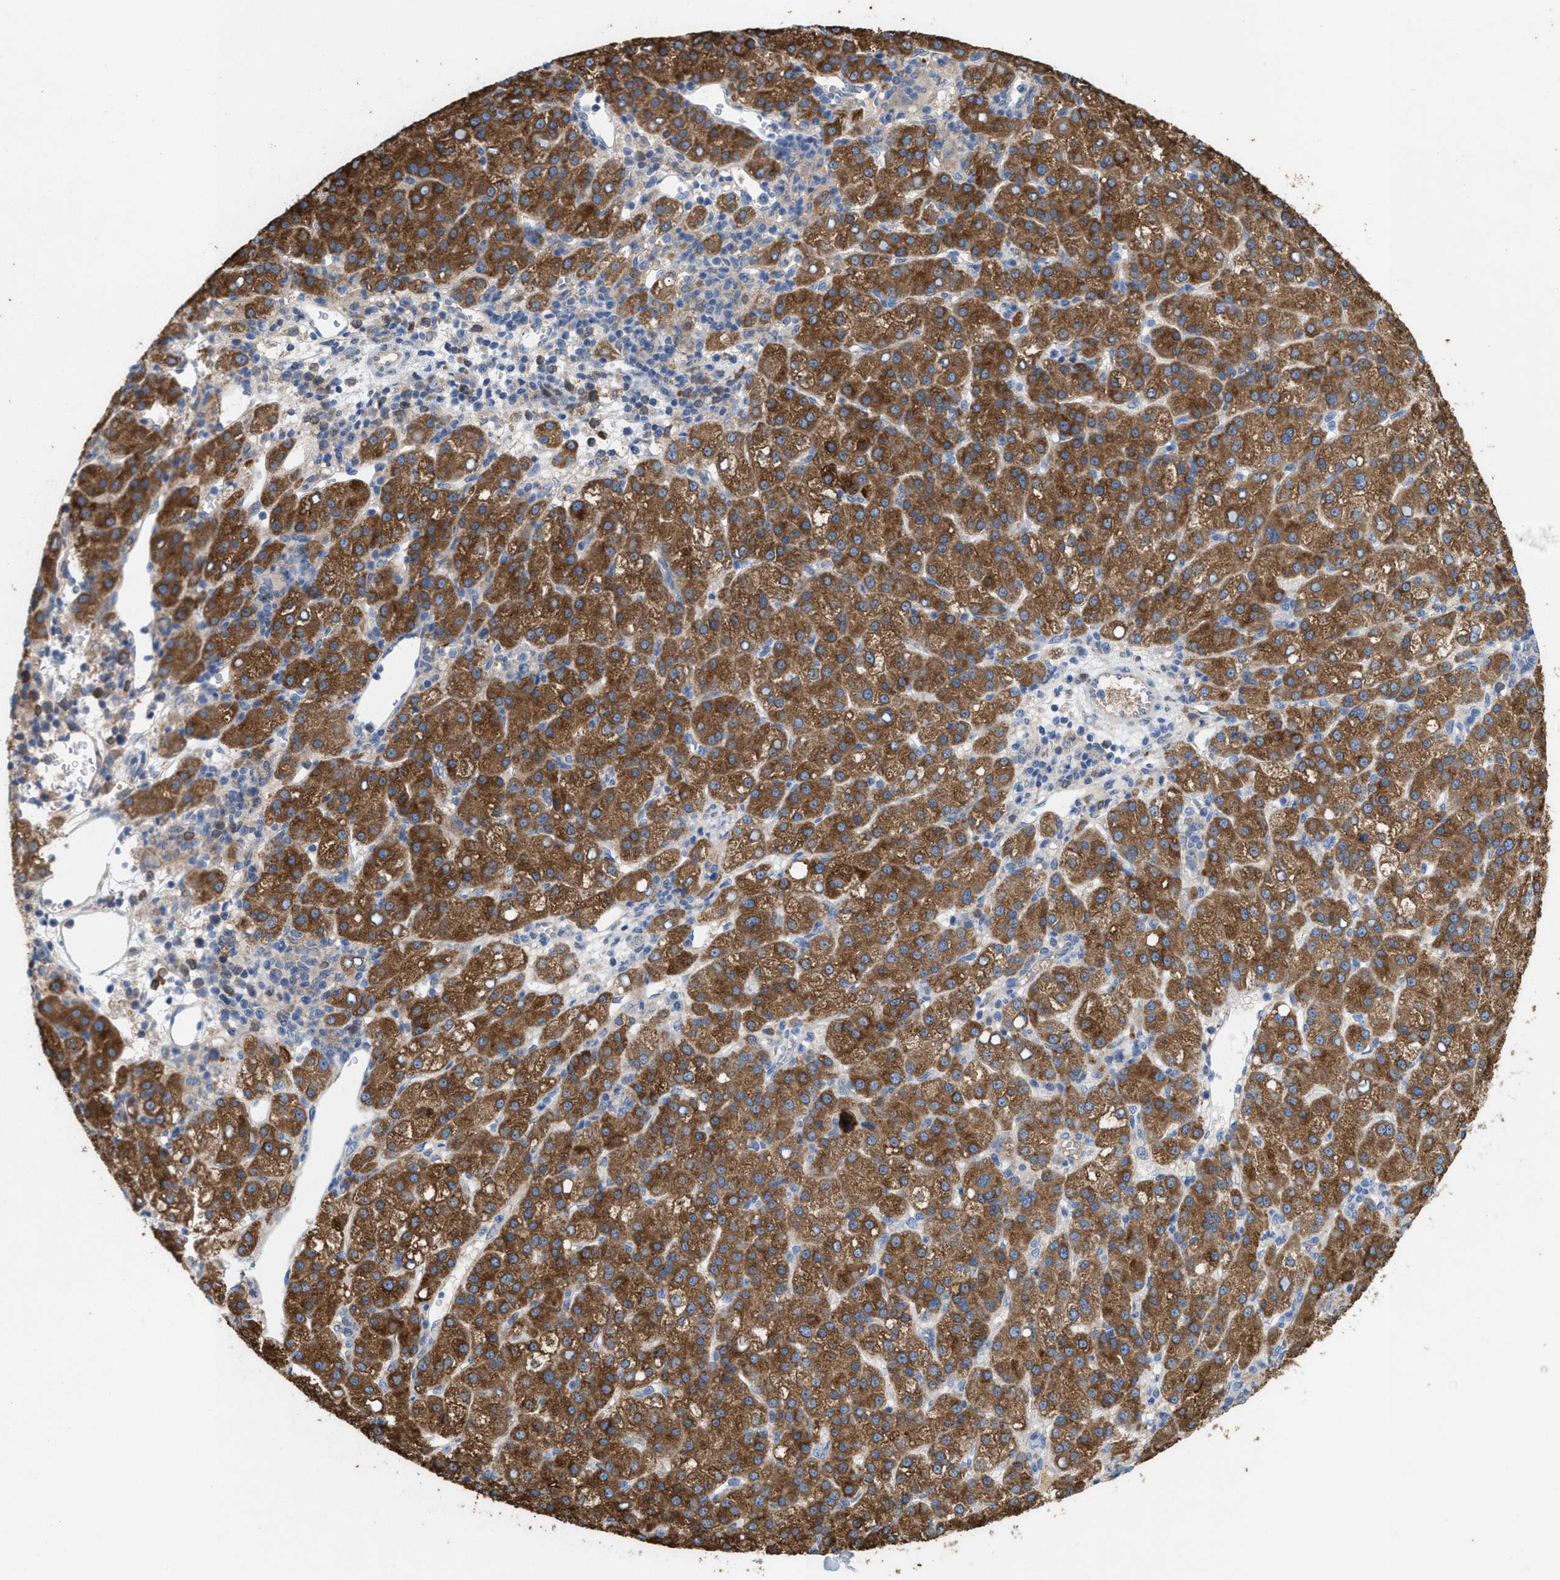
{"staining": {"intensity": "strong", "quantity": ">75%", "location": "cytoplasmic/membranous"}, "tissue": "liver cancer", "cell_type": "Tumor cells", "image_type": "cancer", "snomed": [{"axis": "morphology", "description": "Carcinoma, Hepatocellular, NOS"}, {"axis": "topography", "description": "Liver"}], "caption": "Liver cancer (hepatocellular carcinoma) stained with DAB (3,3'-diaminobenzidine) IHC exhibits high levels of strong cytoplasmic/membranous positivity in approximately >75% of tumor cells.", "gene": "DYNC2I1", "patient": {"sex": "female", "age": 58}}